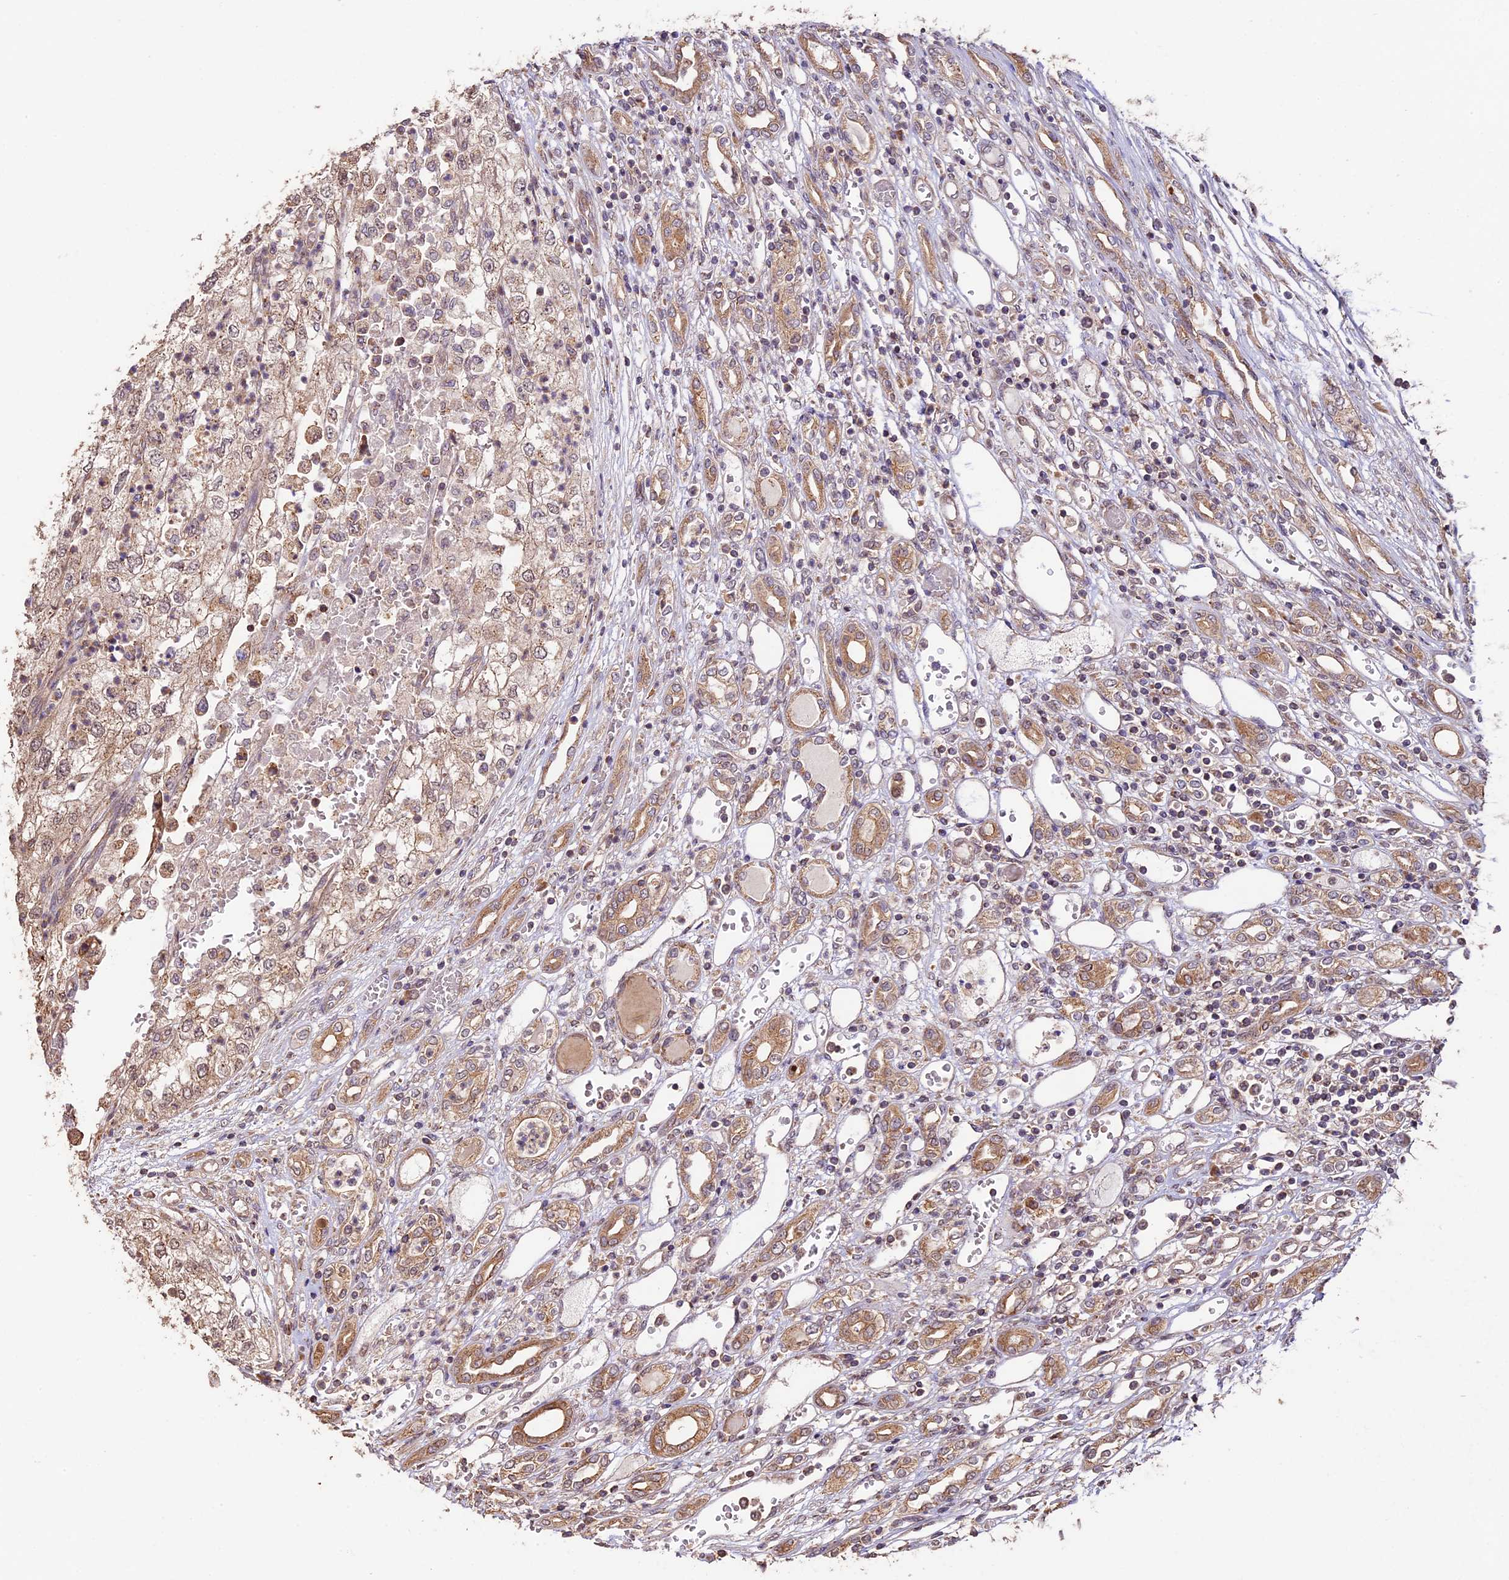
{"staining": {"intensity": "weak", "quantity": "<25%", "location": "cytoplasmic/membranous"}, "tissue": "renal cancer", "cell_type": "Tumor cells", "image_type": "cancer", "snomed": [{"axis": "morphology", "description": "Adenocarcinoma, NOS"}, {"axis": "topography", "description": "Kidney"}], "caption": "An image of human renal cancer is negative for staining in tumor cells. (DAB immunohistochemistry with hematoxylin counter stain).", "gene": "BCAS4", "patient": {"sex": "female", "age": 54}}